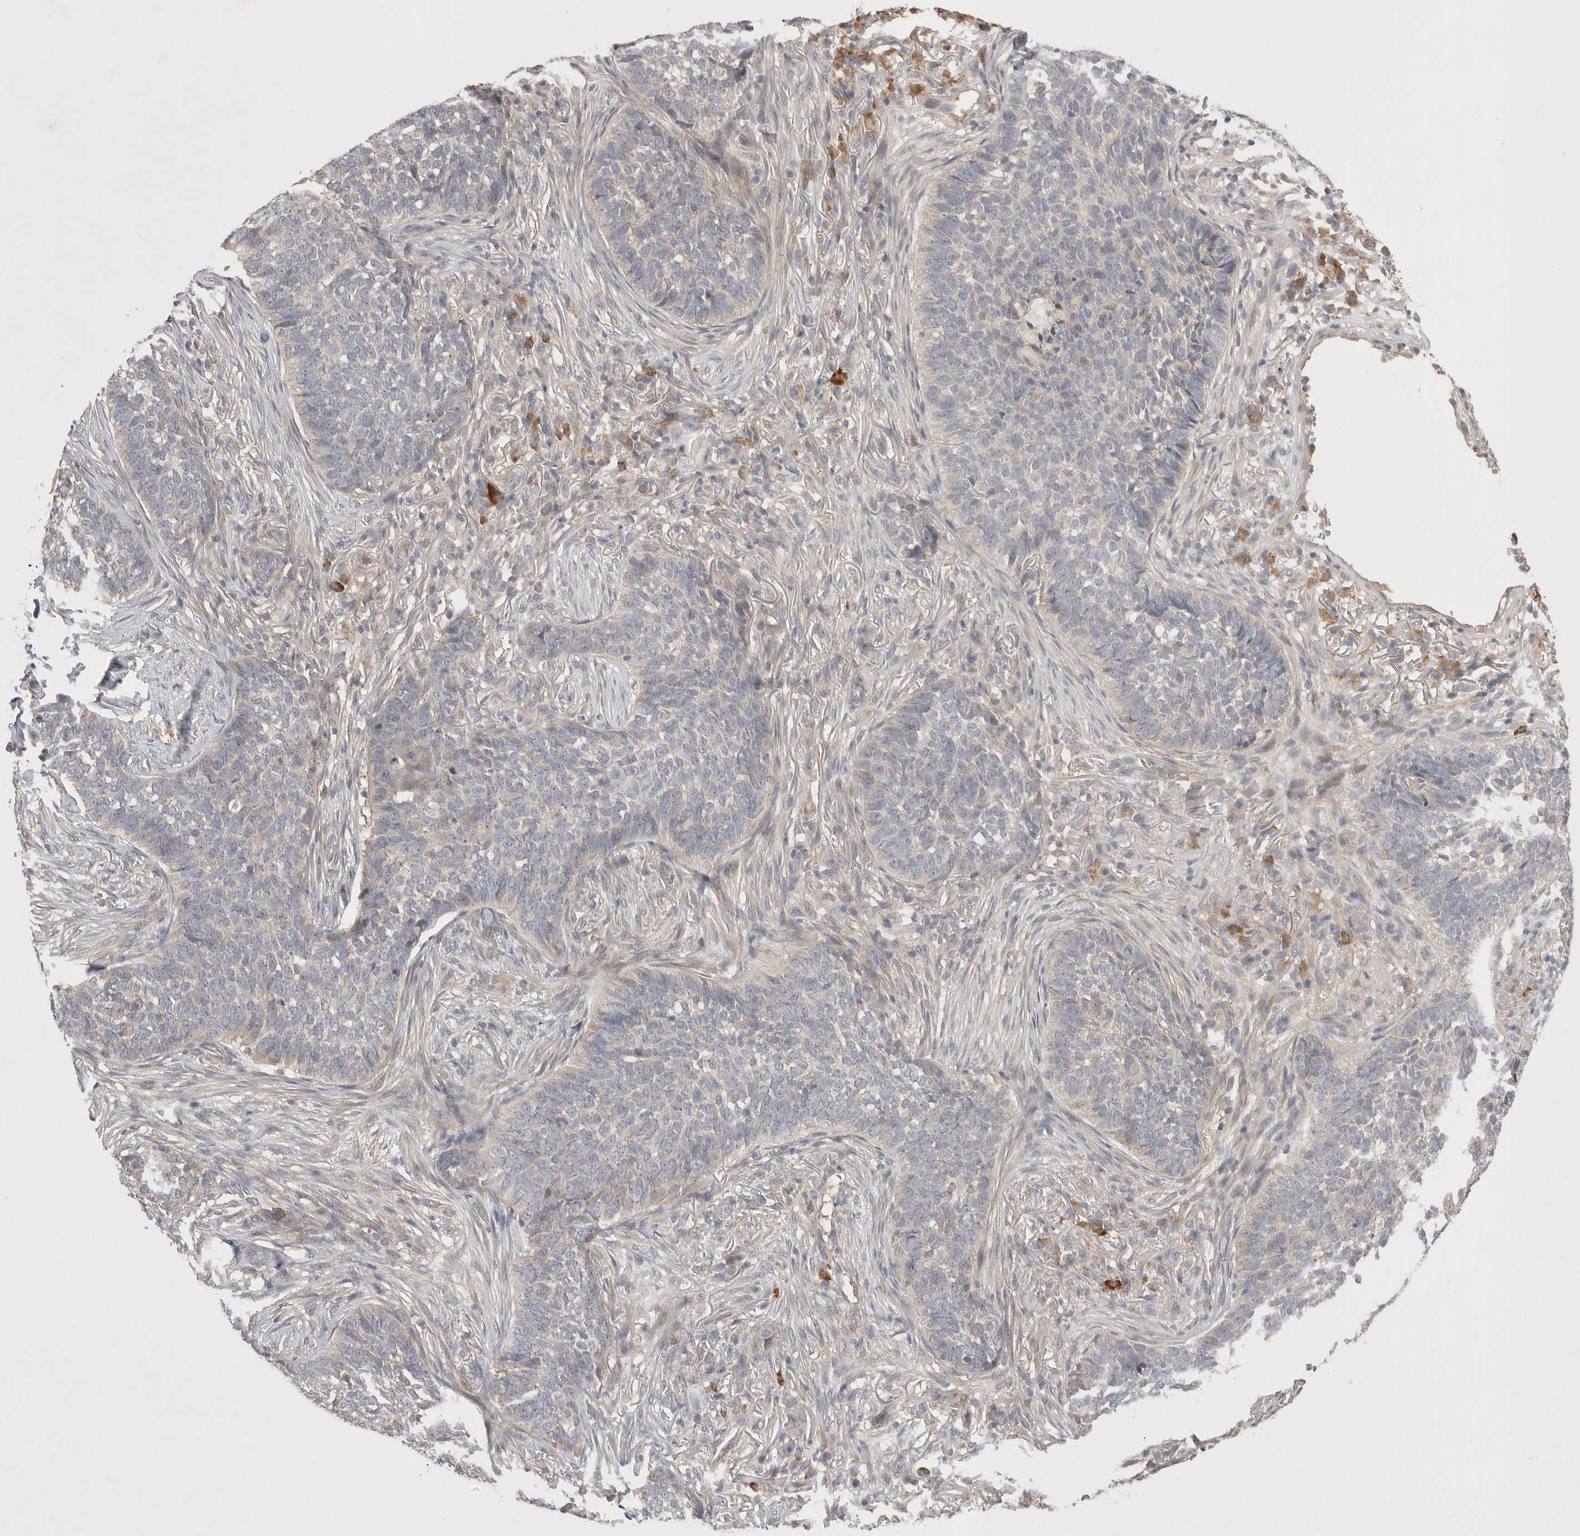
{"staining": {"intensity": "negative", "quantity": "none", "location": "none"}, "tissue": "skin cancer", "cell_type": "Tumor cells", "image_type": "cancer", "snomed": [{"axis": "morphology", "description": "Basal cell carcinoma"}, {"axis": "topography", "description": "Skin"}], "caption": "This histopathology image is of basal cell carcinoma (skin) stained with immunohistochemistry to label a protein in brown with the nuclei are counter-stained blue. There is no staining in tumor cells. Brightfield microscopy of immunohistochemistry stained with DAB (brown) and hematoxylin (blue), captured at high magnification.", "gene": "NRCAM", "patient": {"sex": "male", "age": 85}}